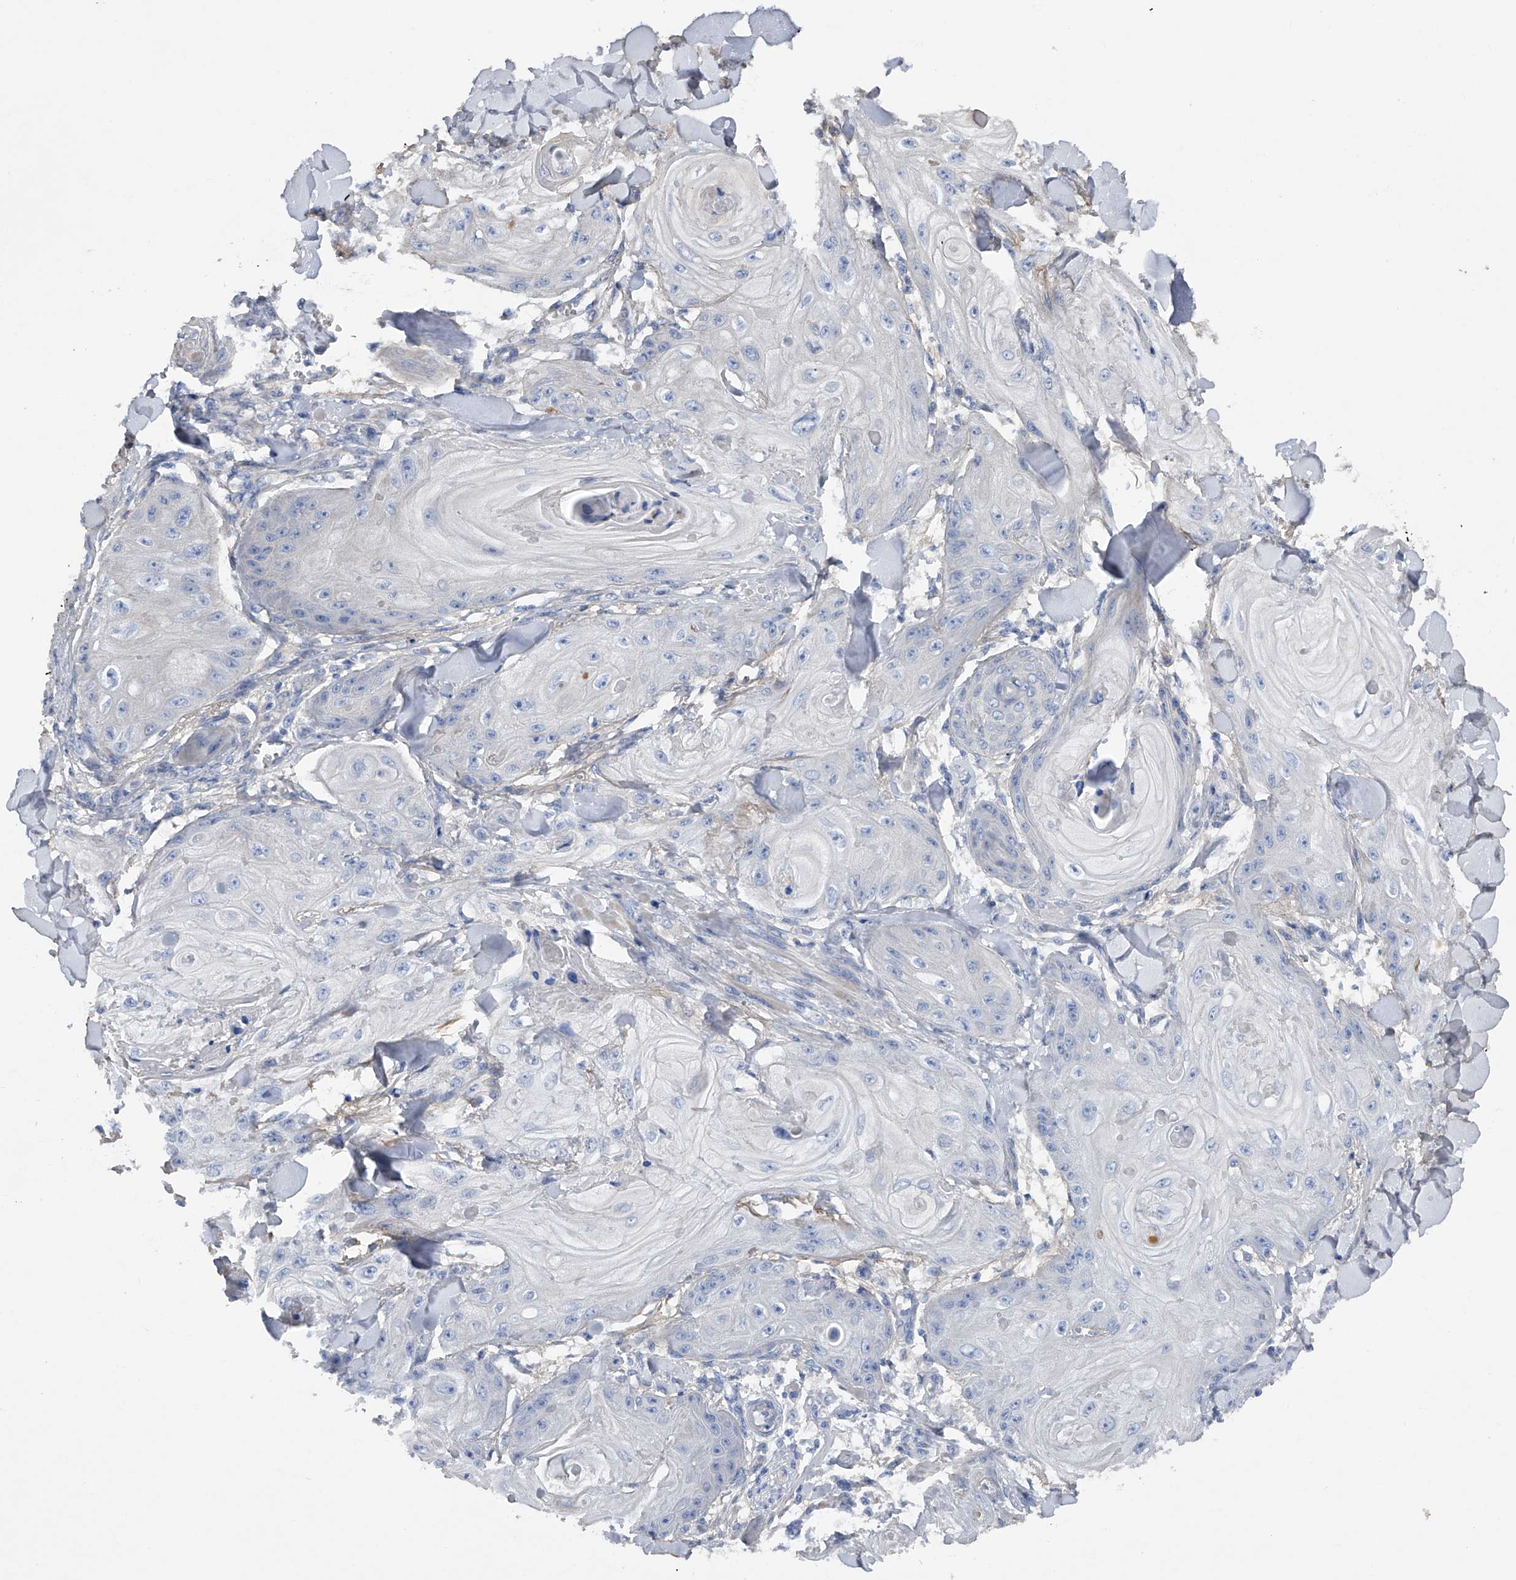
{"staining": {"intensity": "negative", "quantity": "none", "location": "none"}, "tissue": "skin cancer", "cell_type": "Tumor cells", "image_type": "cancer", "snomed": [{"axis": "morphology", "description": "Squamous cell carcinoma, NOS"}, {"axis": "topography", "description": "Skin"}], "caption": "Immunohistochemical staining of human skin cancer (squamous cell carcinoma) demonstrates no significant staining in tumor cells.", "gene": "RWDD2A", "patient": {"sex": "male", "age": 74}}